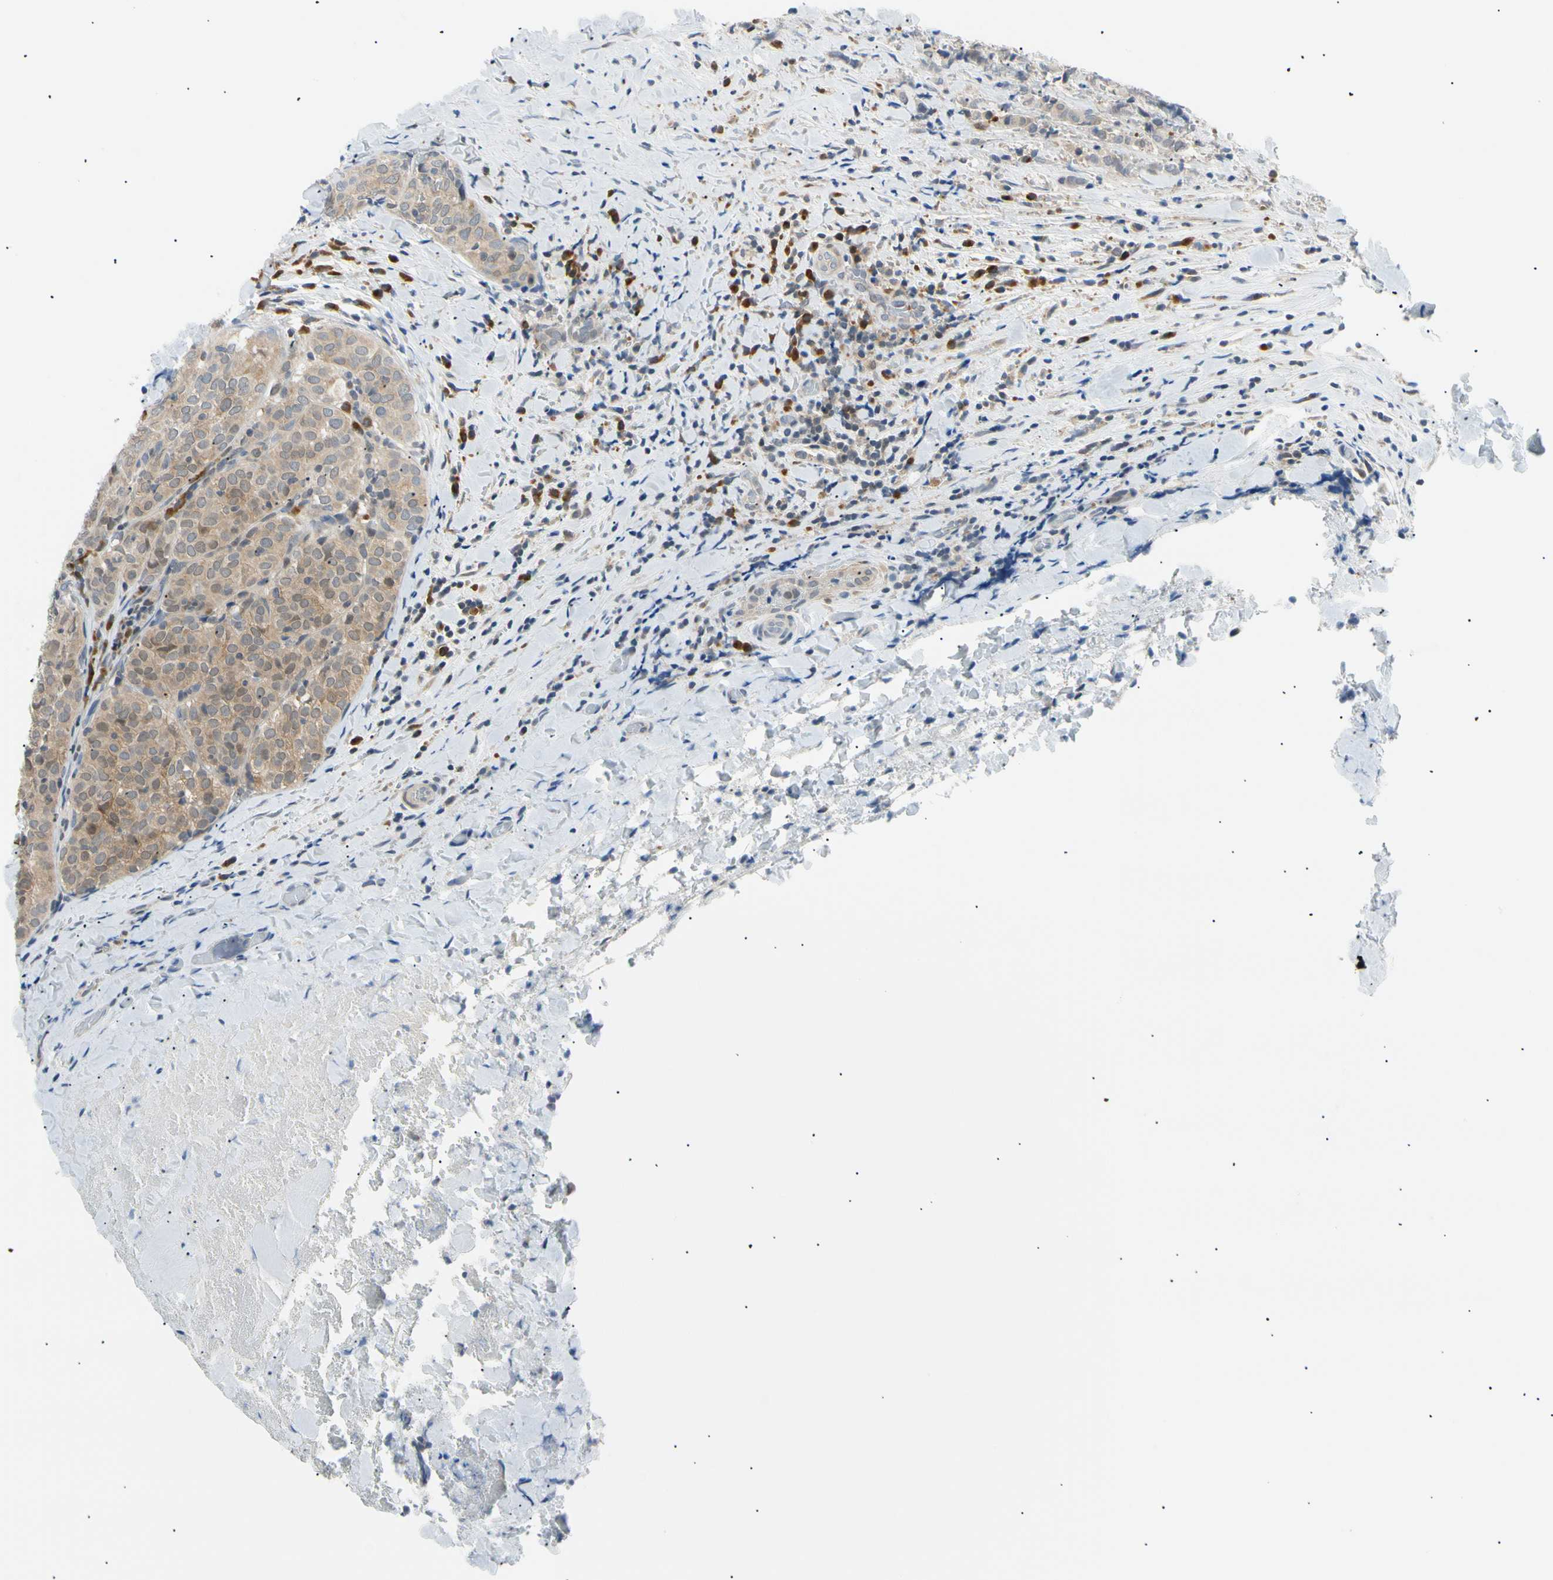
{"staining": {"intensity": "moderate", "quantity": ">75%", "location": "cytoplasmic/membranous"}, "tissue": "thyroid cancer", "cell_type": "Tumor cells", "image_type": "cancer", "snomed": [{"axis": "morphology", "description": "Normal tissue, NOS"}, {"axis": "morphology", "description": "Papillary adenocarcinoma, NOS"}, {"axis": "topography", "description": "Thyroid gland"}], "caption": "Papillary adenocarcinoma (thyroid) stained for a protein (brown) demonstrates moderate cytoplasmic/membranous positive positivity in approximately >75% of tumor cells.", "gene": "SEC23B", "patient": {"sex": "female", "age": 30}}